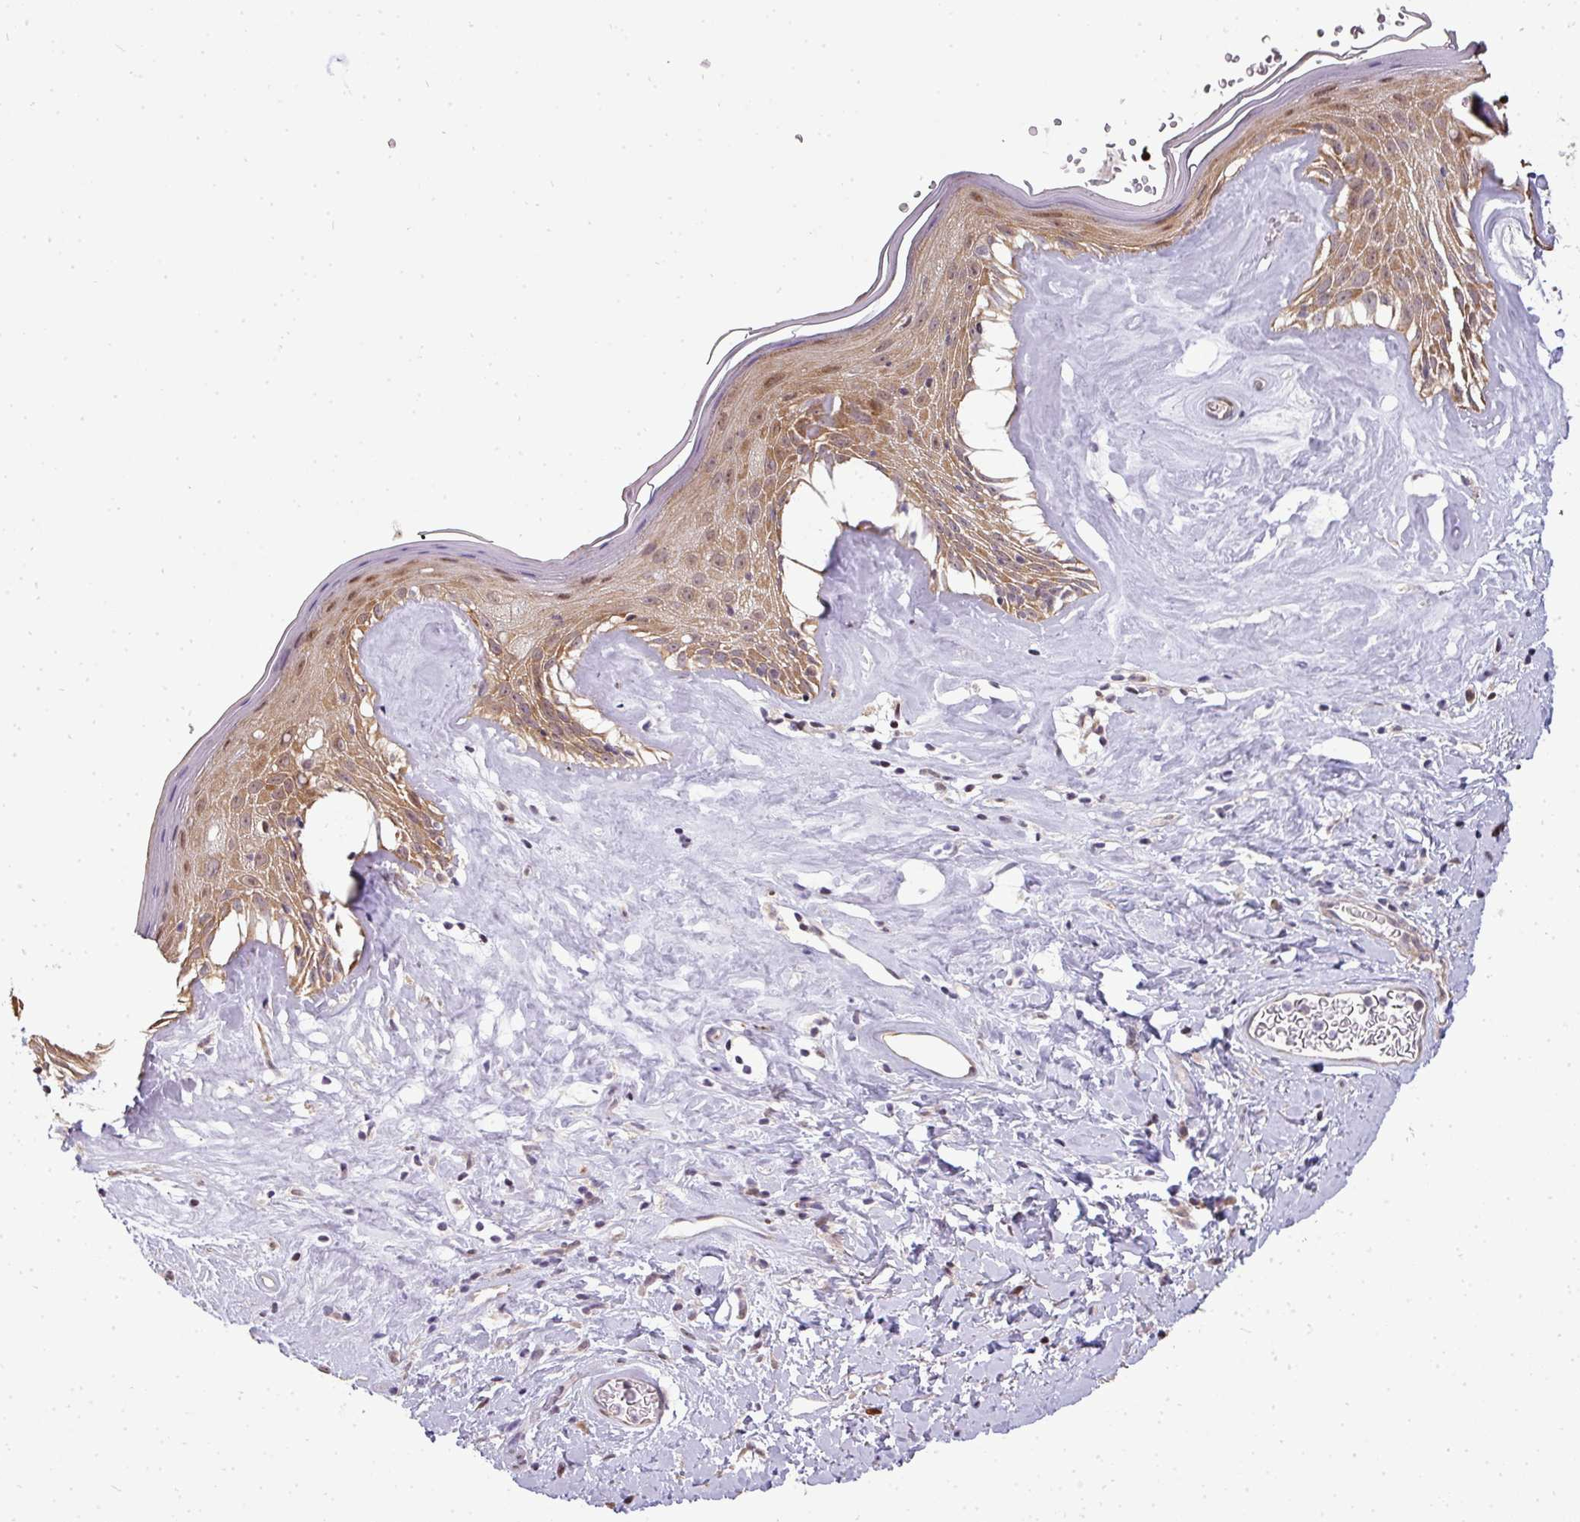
{"staining": {"intensity": "moderate", "quantity": ">75%", "location": "cytoplasmic/membranous,nuclear"}, "tissue": "skin", "cell_type": "Epidermal cells", "image_type": "normal", "snomed": [{"axis": "morphology", "description": "Normal tissue, NOS"}, {"axis": "morphology", "description": "Inflammation, NOS"}, {"axis": "topography", "description": "Vulva"}], "caption": "A brown stain labels moderate cytoplasmic/membranous,nuclear expression of a protein in epidermal cells of normal human skin.", "gene": "MAZ", "patient": {"sex": "female", "age": 86}}